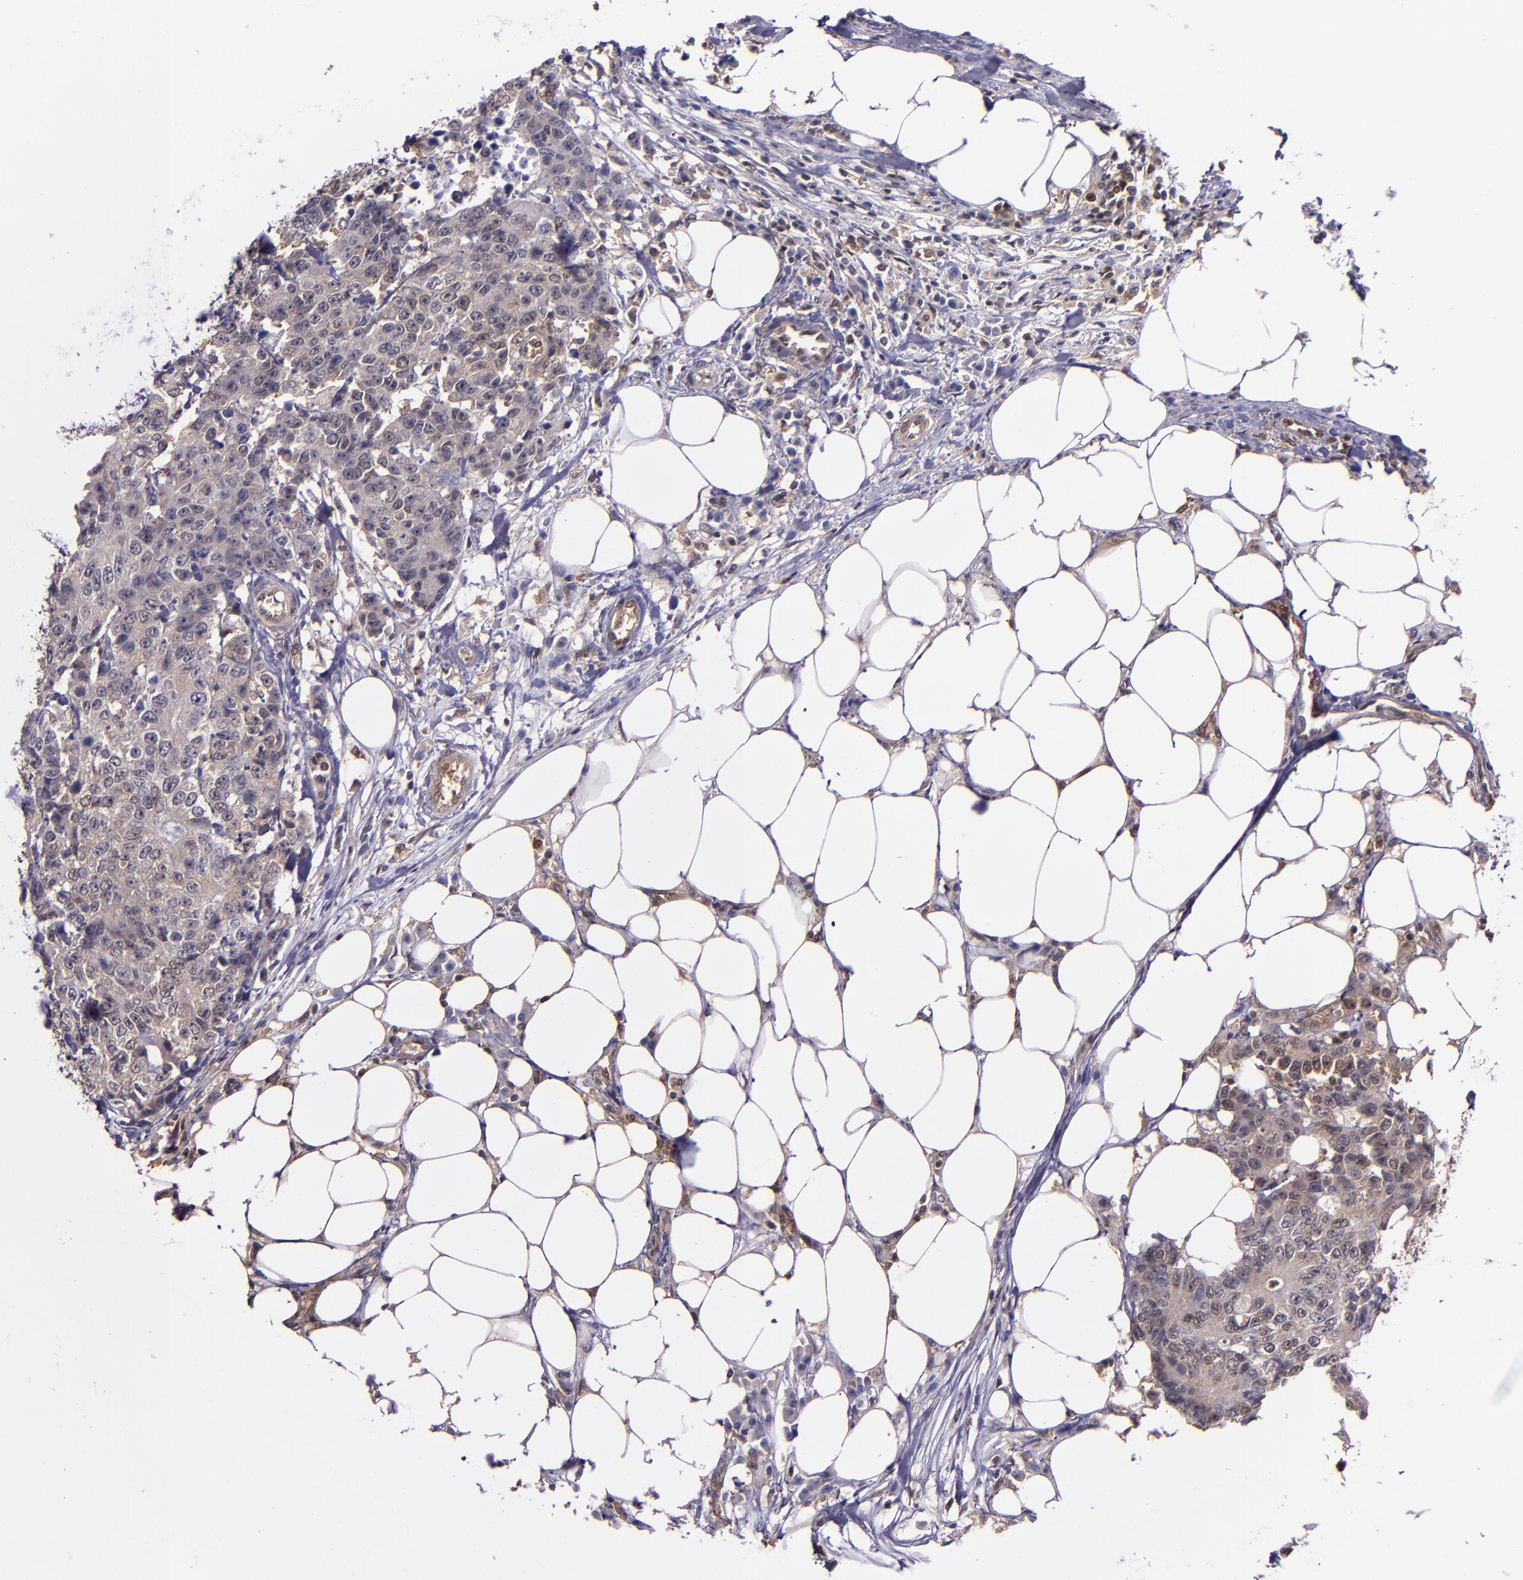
{"staining": {"intensity": "weak", "quantity": ">75%", "location": "cytoplasmic/membranous"}, "tissue": "colorectal cancer", "cell_type": "Tumor cells", "image_type": "cancer", "snomed": [{"axis": "morphology", "description": "Adenocarcinoma, NOS"}, {"axis": "topography", "description": "Colon"}], "caption": "A micrograph showing weak cytoplasmic/membranous positivity in approximately >75% of tumor cells in colorectal cancer (adenocarcinoma), as visualized by brown immunohistochemical staining.", "gene": "STAT6", "patient": {"sex": "female", "age": 86}}